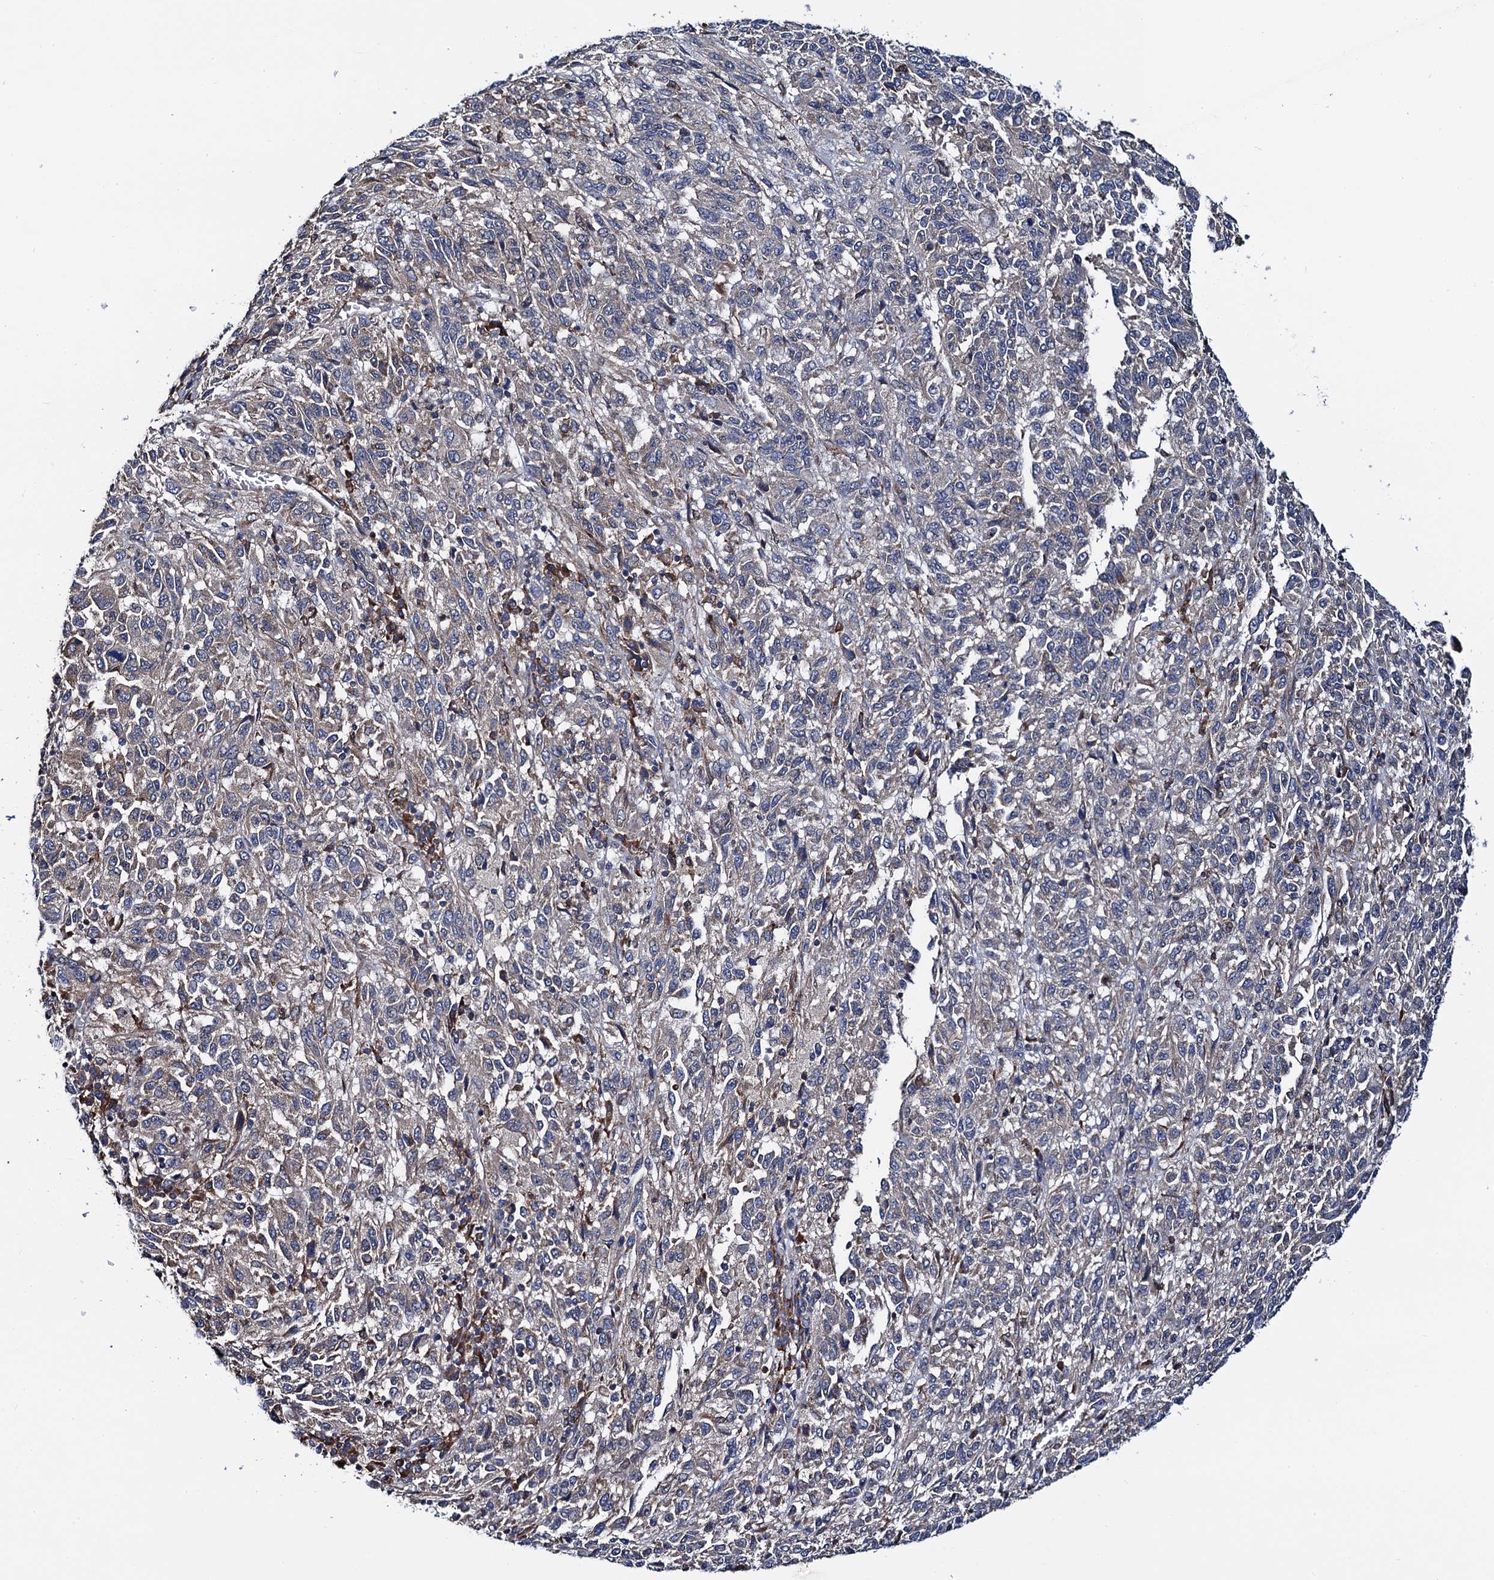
{"staining": {"intensity": "weak", "quantity": "<25%", "location": "cytoplasmic/membranous"}, "tissue": "melanoma", "cell_type": "Tumor cells", "image_type": "cancer", "snomed": [{"axis": "morphology", "description": "Malignant melanoma, Metastatic site"}, {"axis": "topography", "description": "Lung"}], "caption": "High magnification brightfield microscopy of malignant melanoma (metastatic site) stained with DAB (3,3'-diaminobenzidine) (brown) and counterstained with hematoxylin (blue): tumor cells show no significant staining.", "gene": "PGLS", "patient": {"sex": "male", "age": 64}}